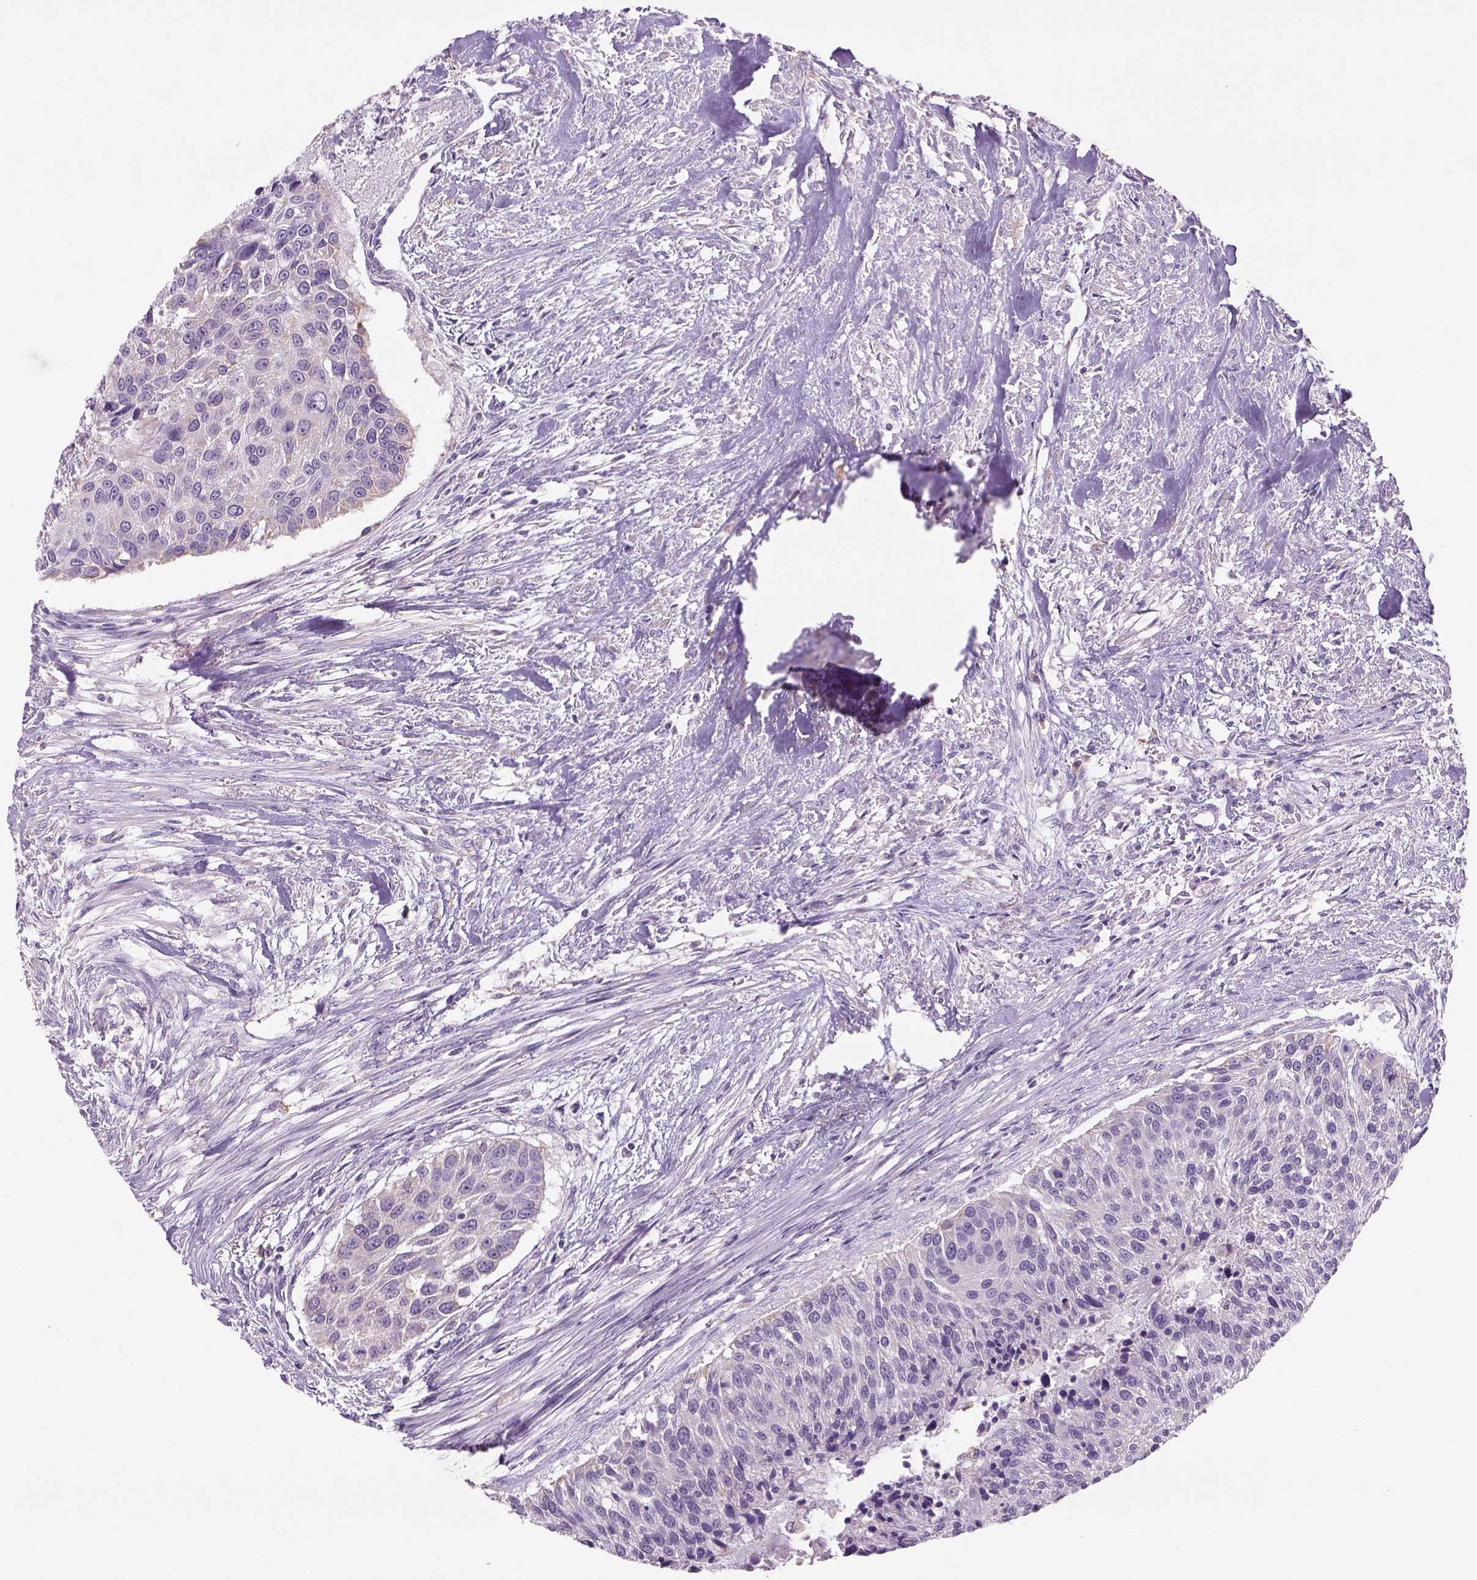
{"staining": {"intensity": "negative", "quantity": "none", "location": "none"}, "tissue": "urothelial cancer", "cell_type": "Tumor cells", "image_type": "cancer", "snomed": [{"axis": "morphology", "description": "Urothelial carcinoma, NOS"}, {"axis": "topography", "description": "Urinary bladder"}], "caption": "High power microscopy photomicrograph of an IHC micrograph of urothelial cancer, revealing no significant staining in tumor cells.", "gene": "NAALAD2", "patient": {"sex": "male", "age": 55}}